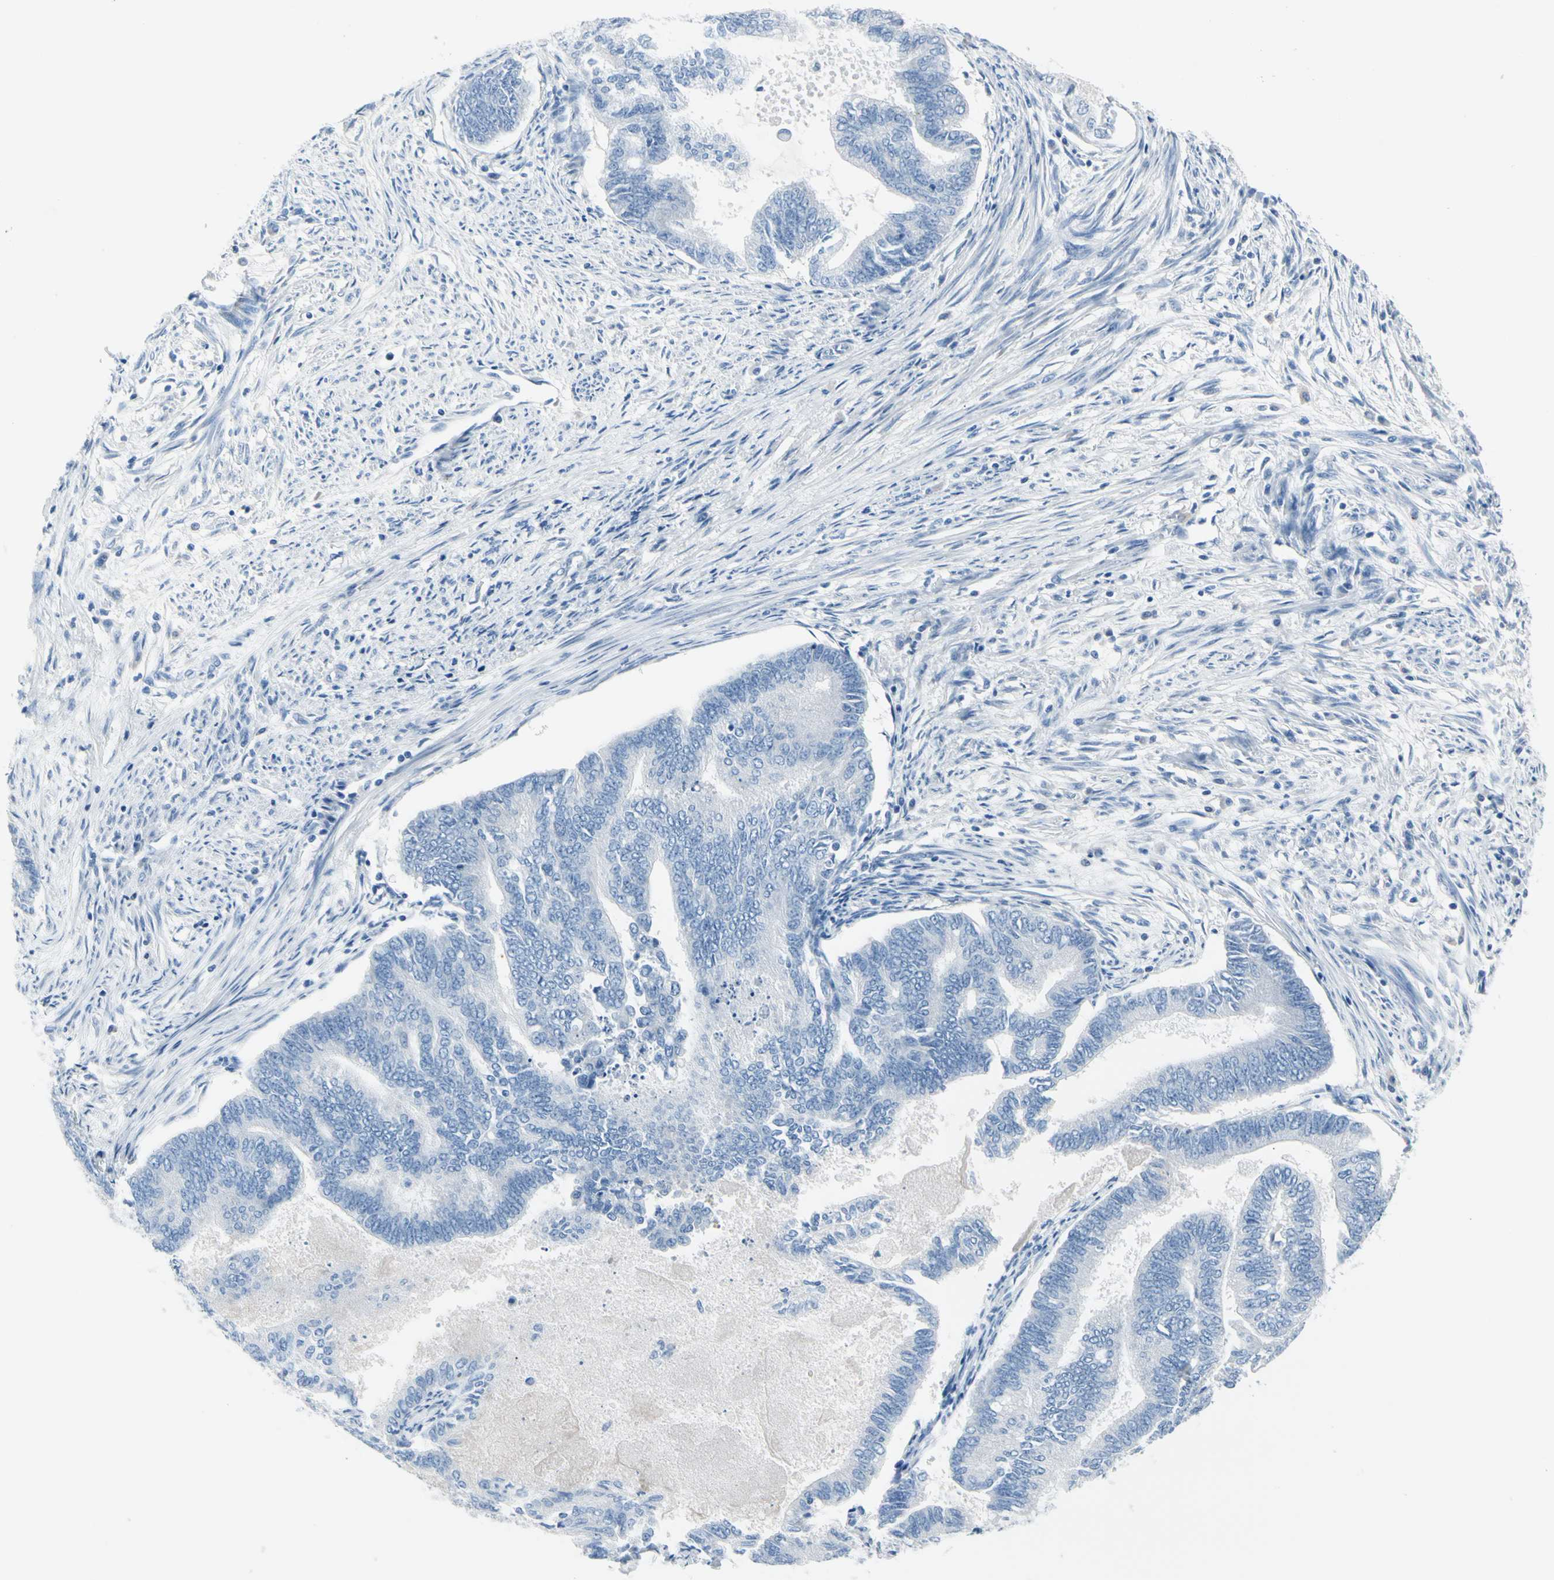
{"staining": {"intensity": "negative", "quantity": "none", "location": "none"}, "tissue": "endometrial cancer", "cell_type": "Tumor cells", "image_type": "cancer", "snomed": [{"axis": "morphology", "description": "Adenocarcinoma, NOS"}, {"axis": "topography", "description": "Endometrium"}], "caption": "A high-resolution image shows IHC staining of adenocarcinoma (endometrial), which reveals no significant expression in tumor cells.", "gene": "TPO", "patient": {"sex": "female", "age": 86}}